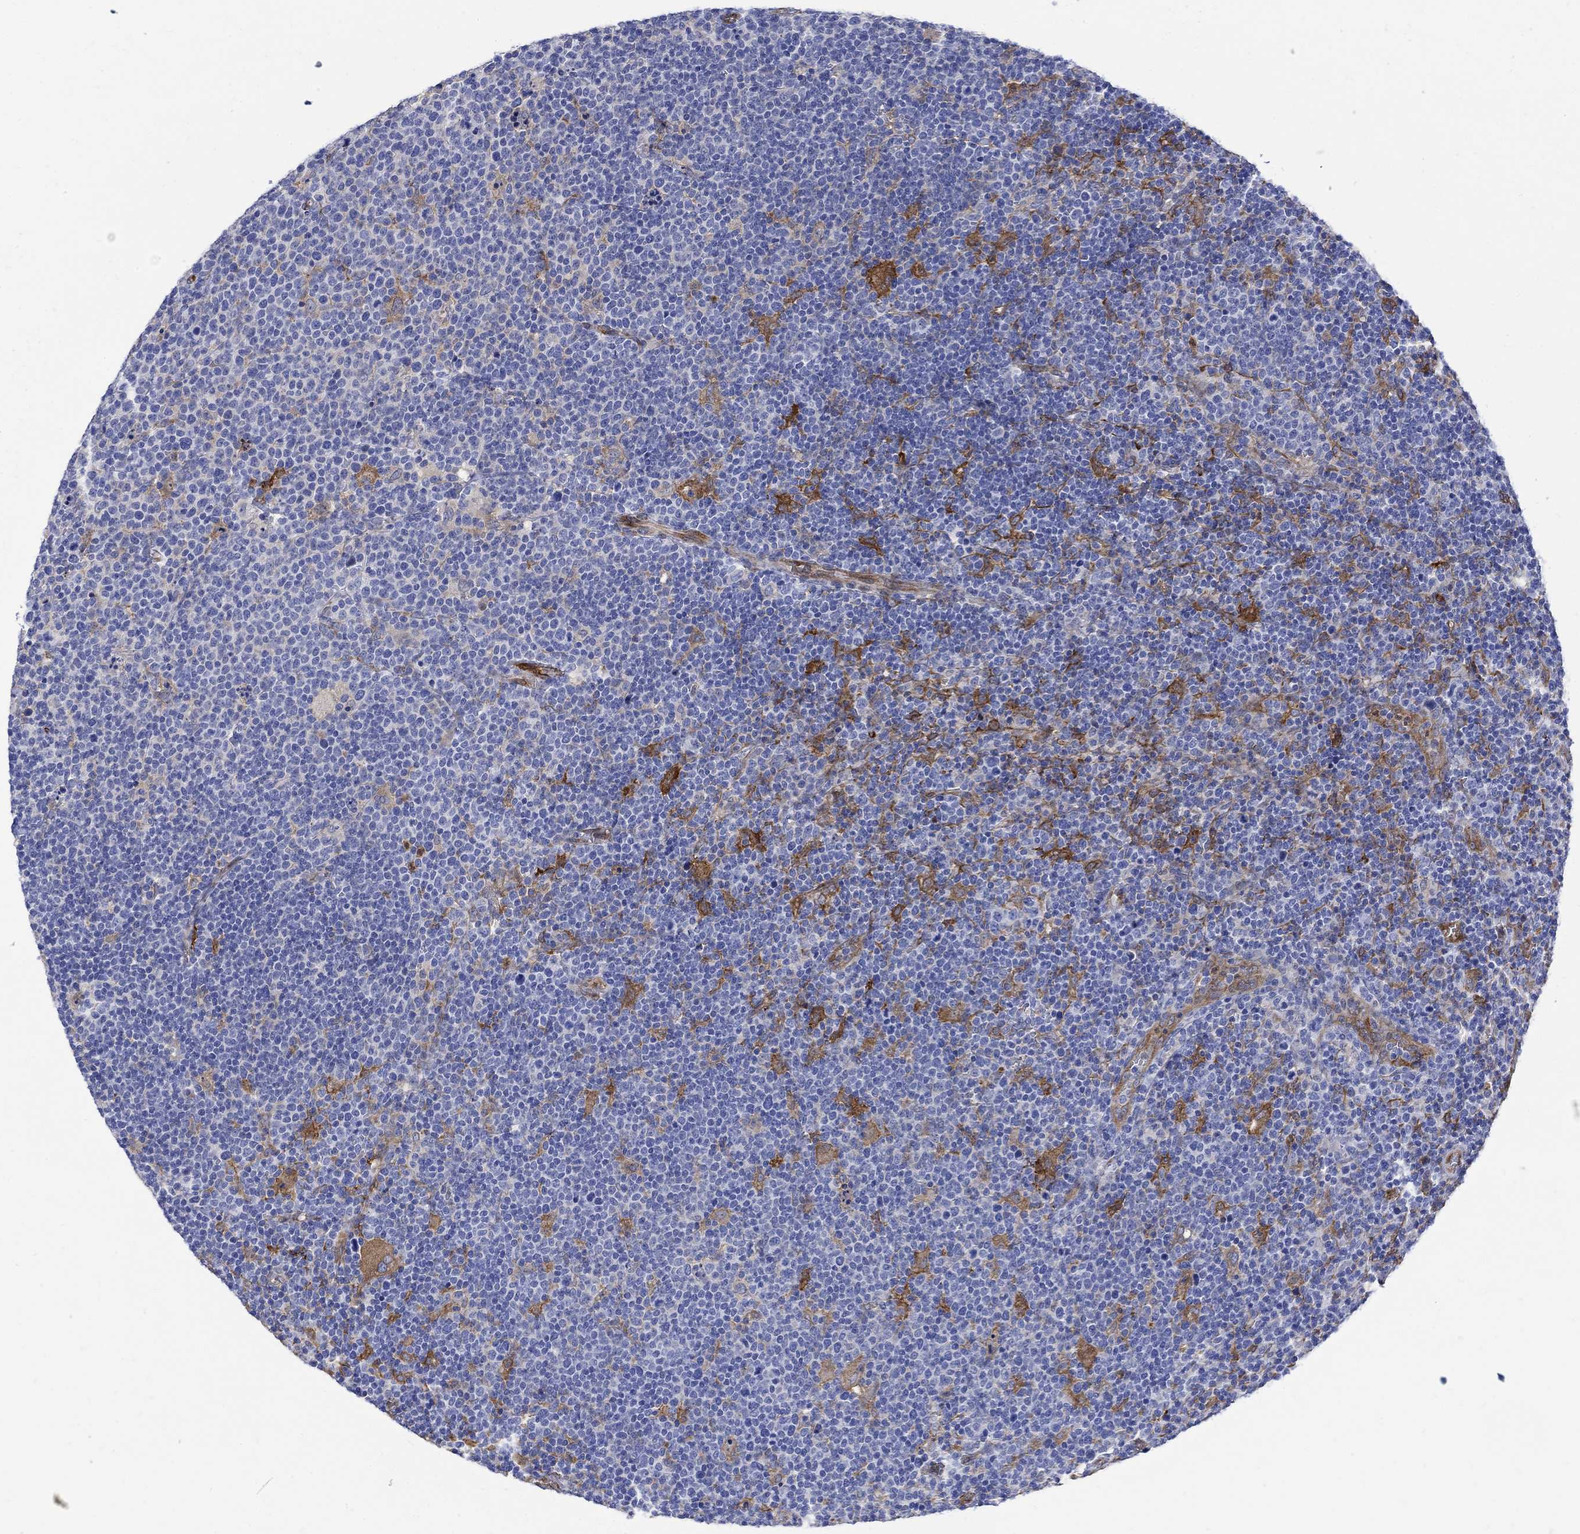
{"staining": {"intensity": "negative", "quantity": "none", "location": "none"}, "tissue": "lymphoma", "cell_type": "Tumor cells", "image_type": "cancer", "snomed": [{"axis": "morphology", "description": "Malignant lymphoma, non-Hodgkin's type, High grade"}, {"axis": "topography", "description": "Lymph node"}], "caption": "Human high-grade malignant lymphoma, non-Hodgkin's type stained for a protein using immunohistochemistry reveals no positivity in tumor cells.", "gene": "TGM2", "patient": {"sex": "male", "age": 61}}